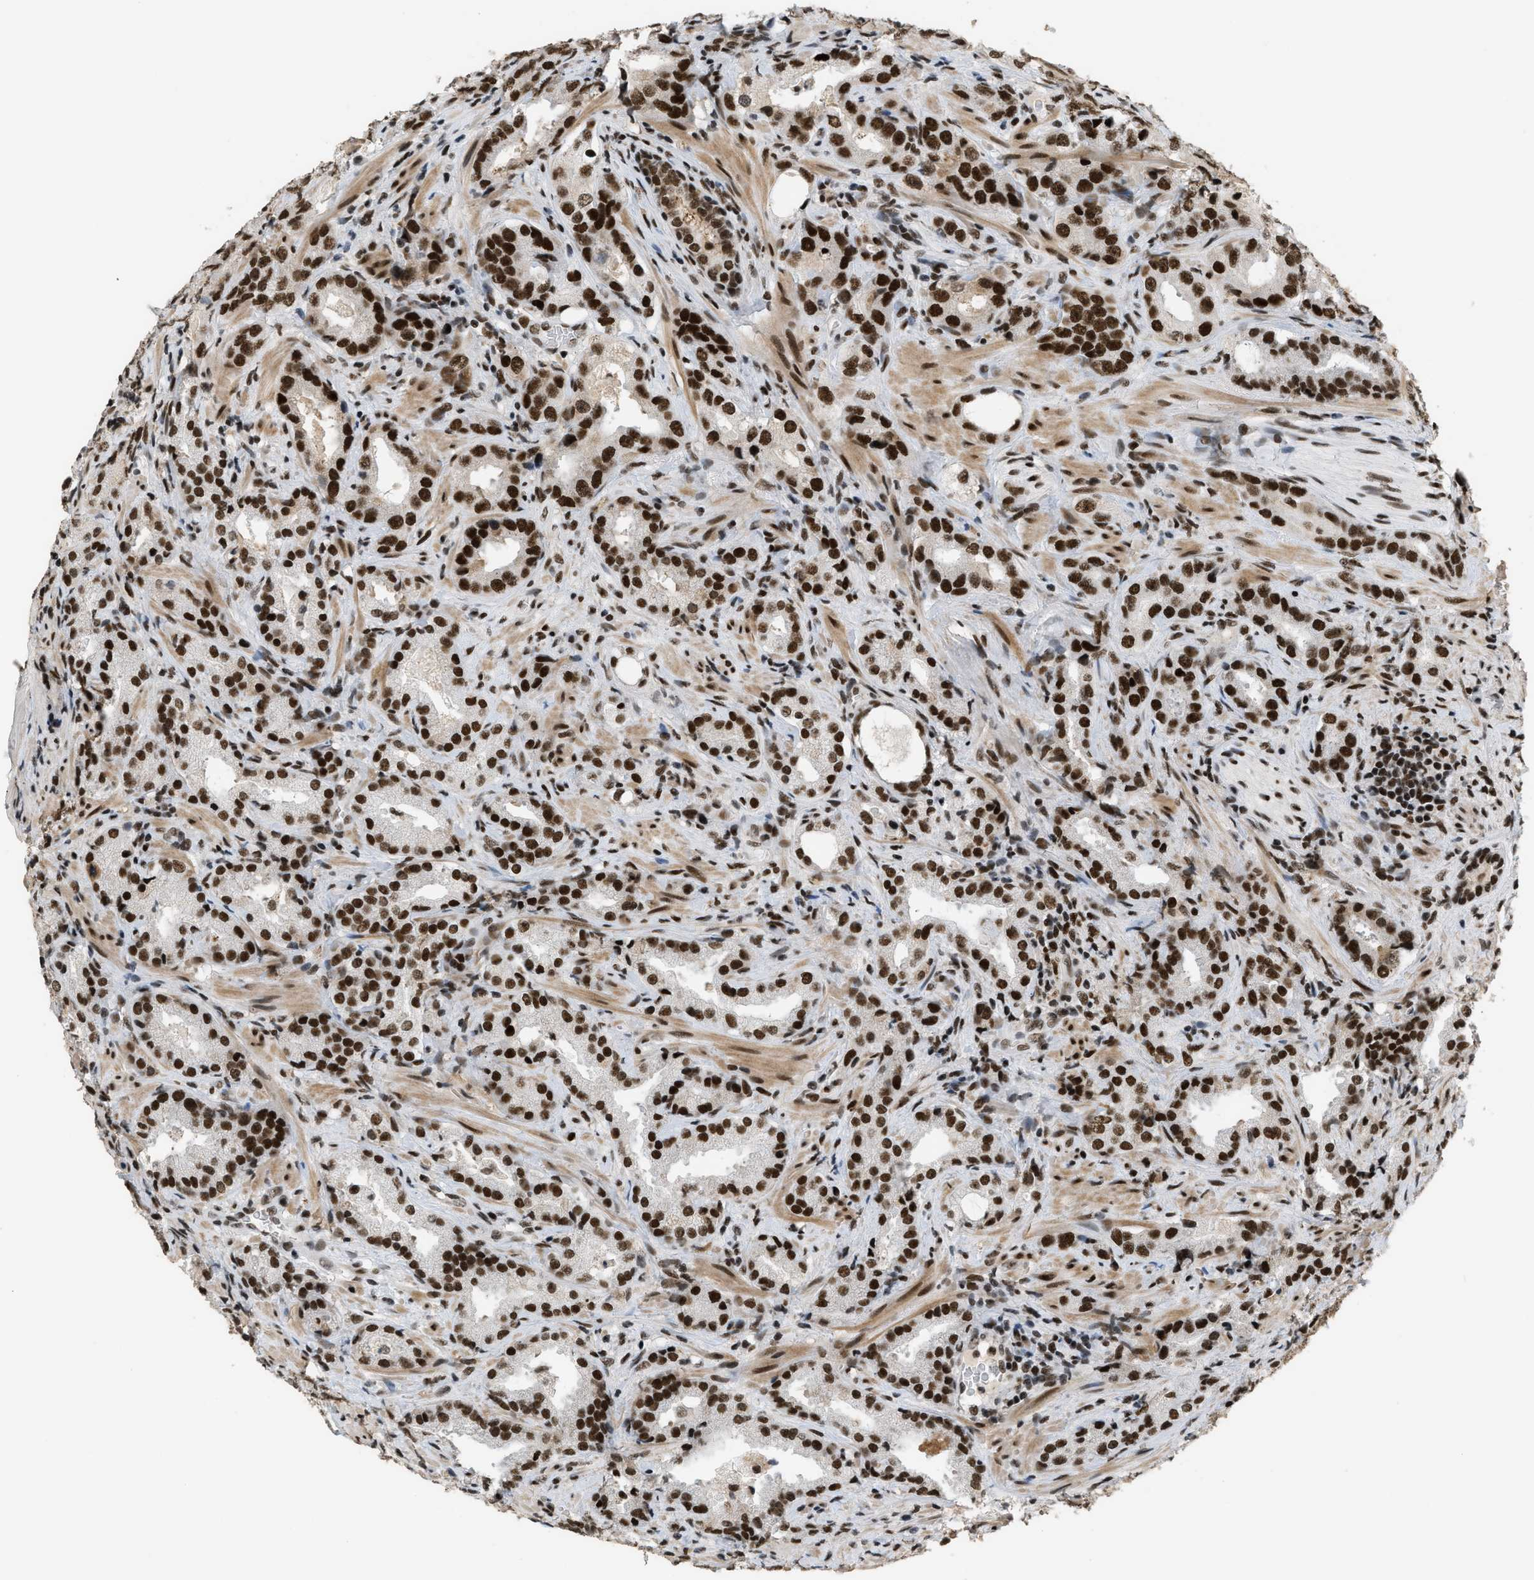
{"staining": {"intensity": "strong", "quantity": ">75%", "location": "nuclear"}, "tissue": "prostate cancer", "cell_type": "Tumor cells", "image_type": "cancer", "snomed": [{"axis": "morphology", "description": "Adenocarcinoma, High grade"}, {"axis": "topography", "description": "Prostate"}], "caption": "Tumor cells reveal high levels of strong nuclear staining in about >75% of cells in human adenocarcinoma (high-grade) (prostate).", "gene": "SMARCB1", "patient": {"sex": "male", "age": 63}}